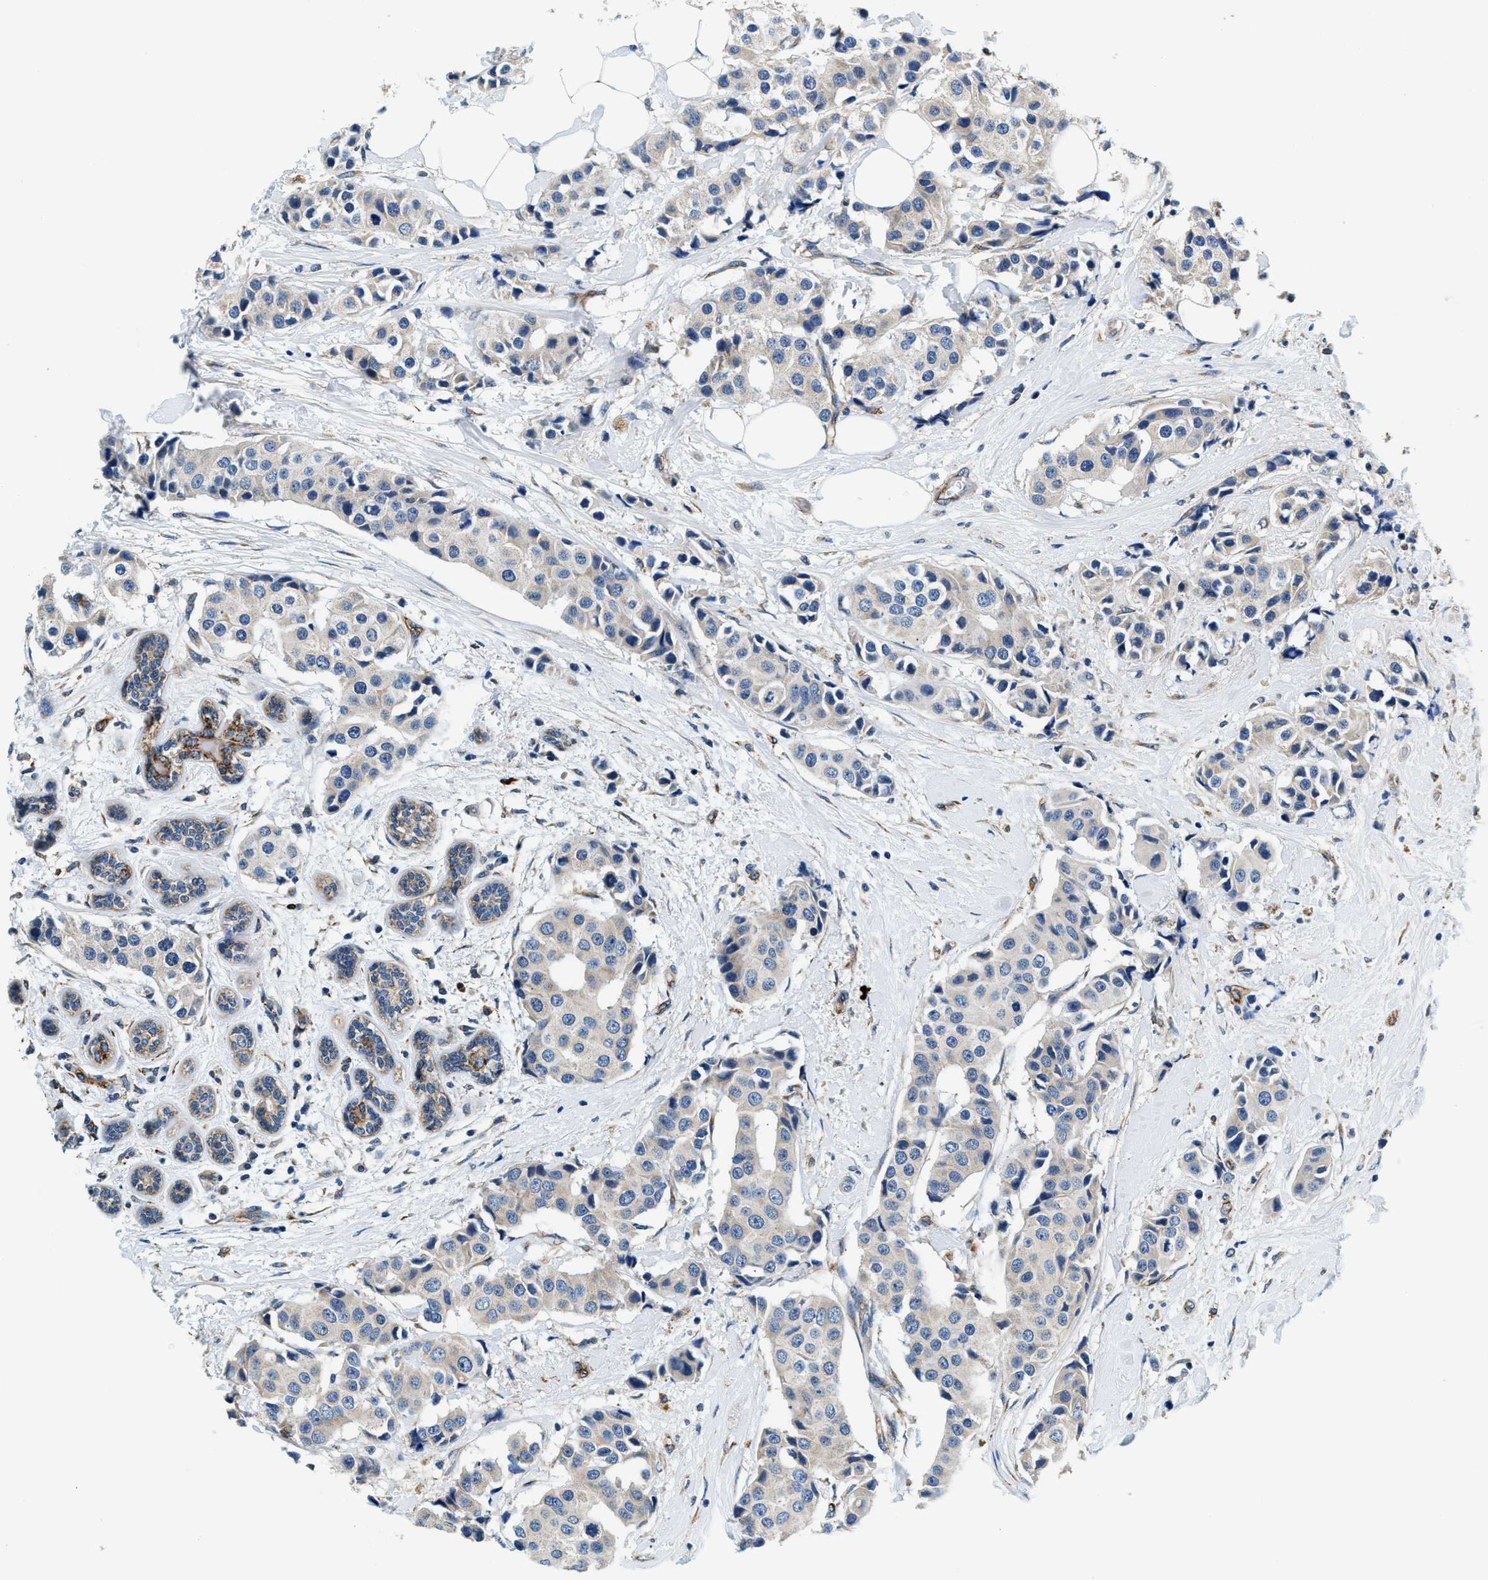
{"staining": {"intensity": "negative", "quantity": "none", "location": "none"}, "tissue": "breast cancer", "cell_type": "Tumor cells", "image_type": "cancer", "snomed": [{"axis": "morphology", "description": "Normal tissue, NOS"}, {"axis": "morphology", "description": "Duct carcinoma"}, {"axis": "topography", "description": "Breast"}], "caption": "Immunohistochemical staining of breast cancer displays no significant staining in tumor cells. The staining was performed using DAB to visualize the protein expression in brown, while the nuclei were stained in blue with hematoxylin (Magnification: 20x).", "gene": "PRTFDC1", "patient": {"sex": "female", "age": 39}}